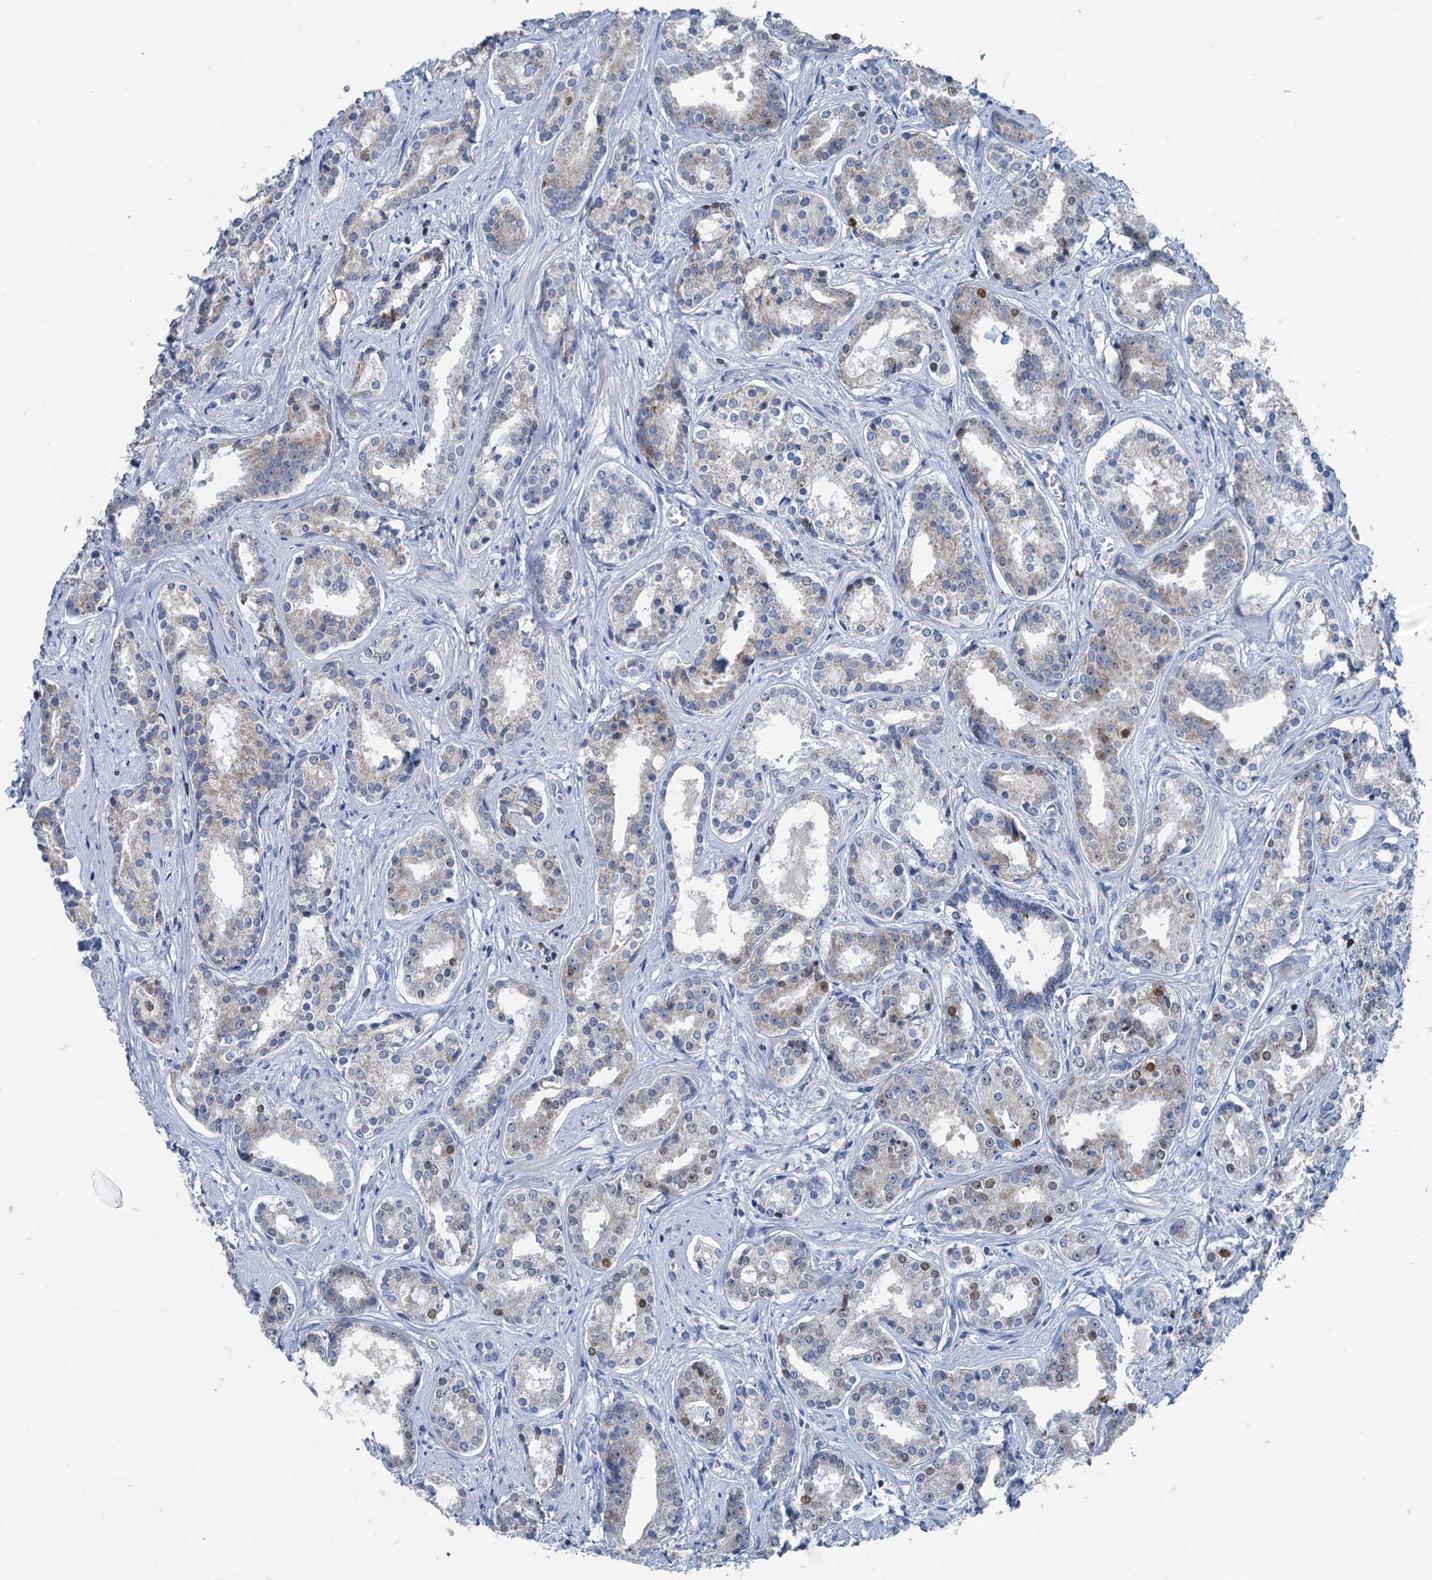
{"staining": {"intensity": "weak", "quantity": "<25%", "location": "cytoplasmic/membranous,nuclear"}, "tissue": "prostate cancer", "cell_type": "Tumor cells", "image_type": "cancer", "snomed": [{"axis": "morphology", "description": "Adenocarcinoma, High grade"}, {"axis": "topography", "description": "Prostate"}], "caption": "Image shows no protein expression in tumor cells of adenocarcinoma (high-grade) (prostate) tissue.", "gene": "ELP4", "patient": {"sex": "male", "age": 58}}